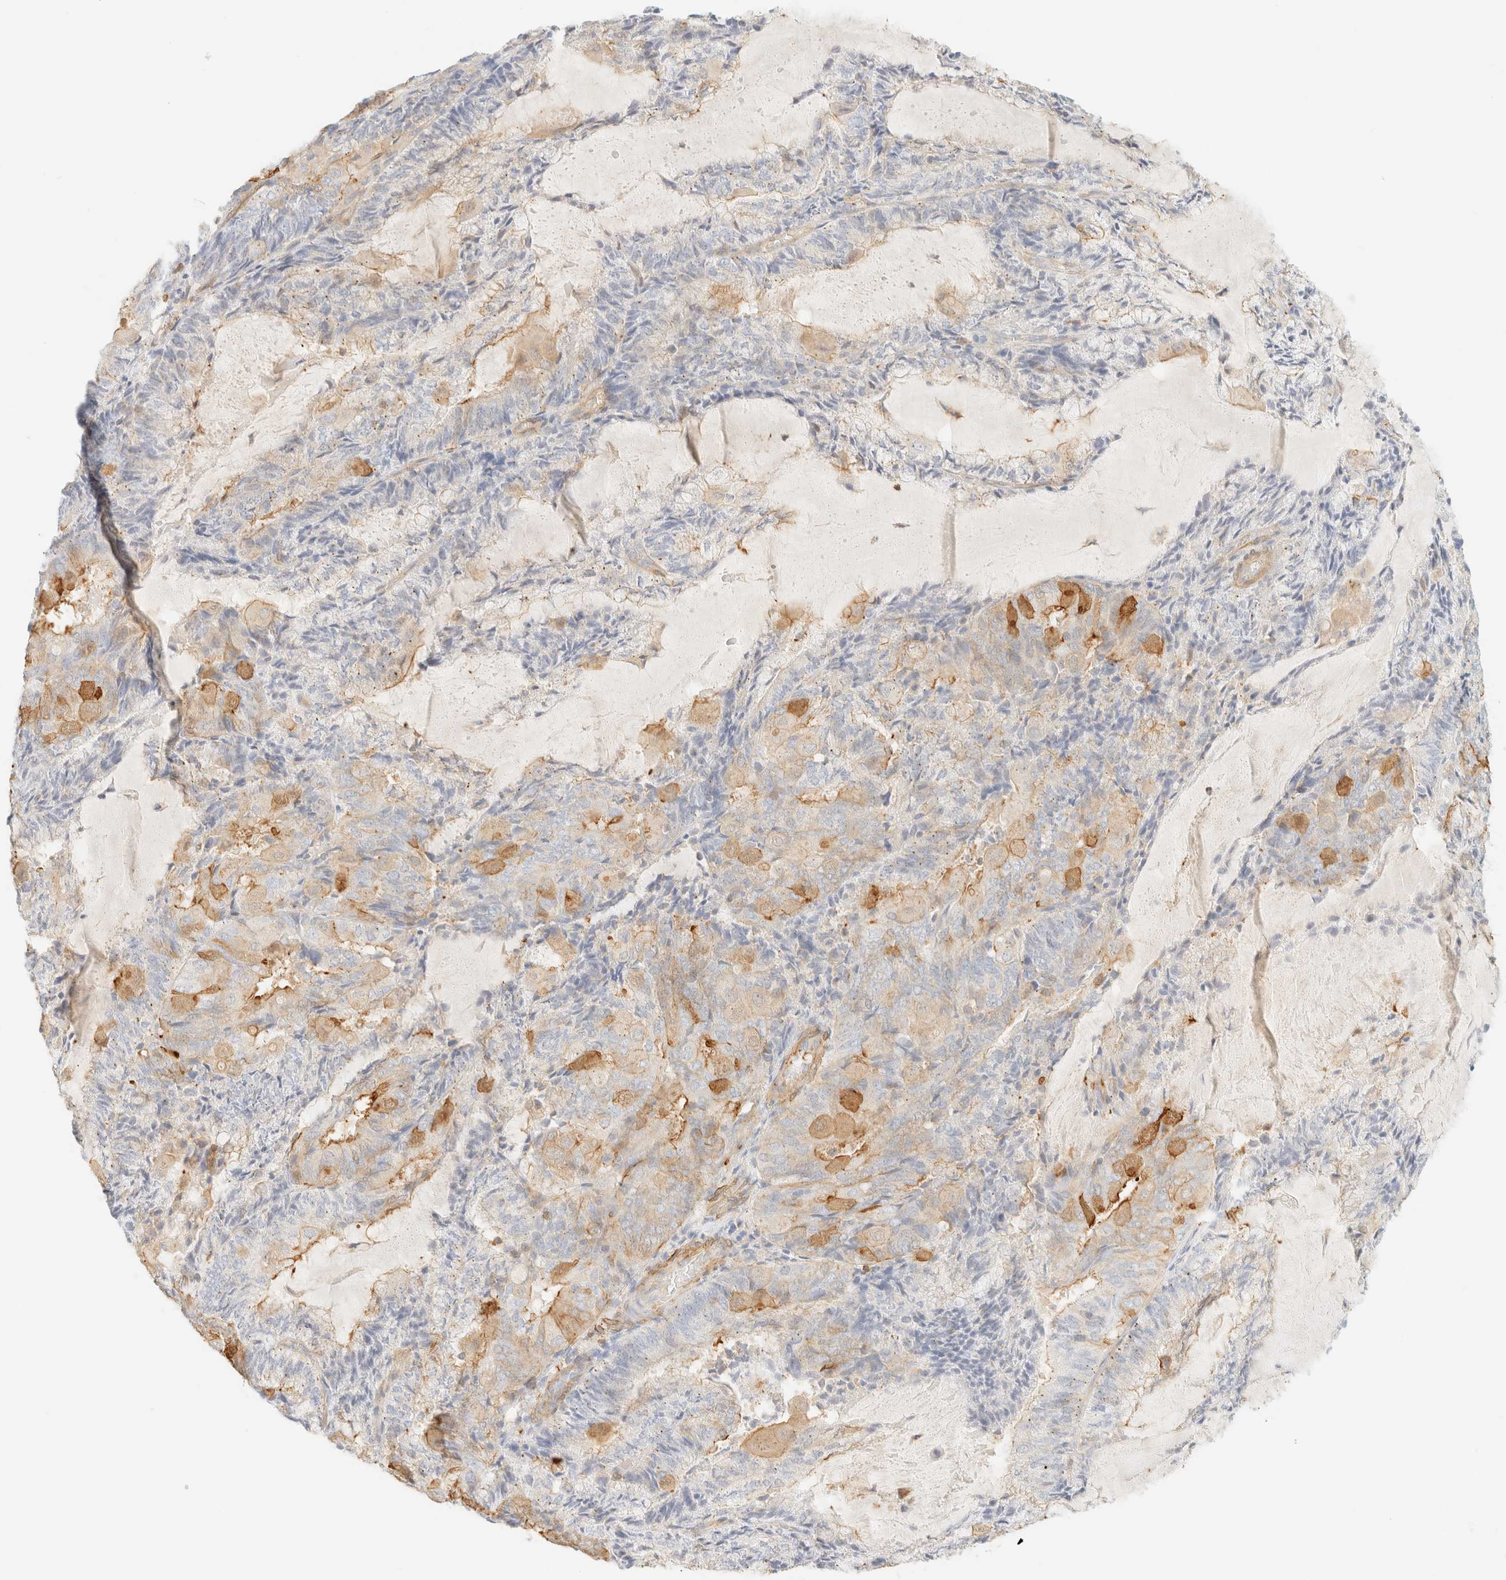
{"staining": {"intensity": "moderate", "quantity": "<25%", "location": "cytoplasmic/membranous"}, "tissue": "endometrial cancer", "cell_type": "Tumor cells", "image_type": "cancer", "snomed": [{"axis": "morphology", "description": "Adenocarcinoma, NOS"}, {"axis": "topography", "description": "Endometrium"}], "caption": "Protein analysis of endometrial adenocarcinoma tissue reveals moderate cytoplasmic/membranous positivity in approximately <25% of tumor cells. (Brightfield microscopy of DAB IHC at high magnification).", "gene": "OTOP2", "patient": {"sex": "female", "age": 81}}